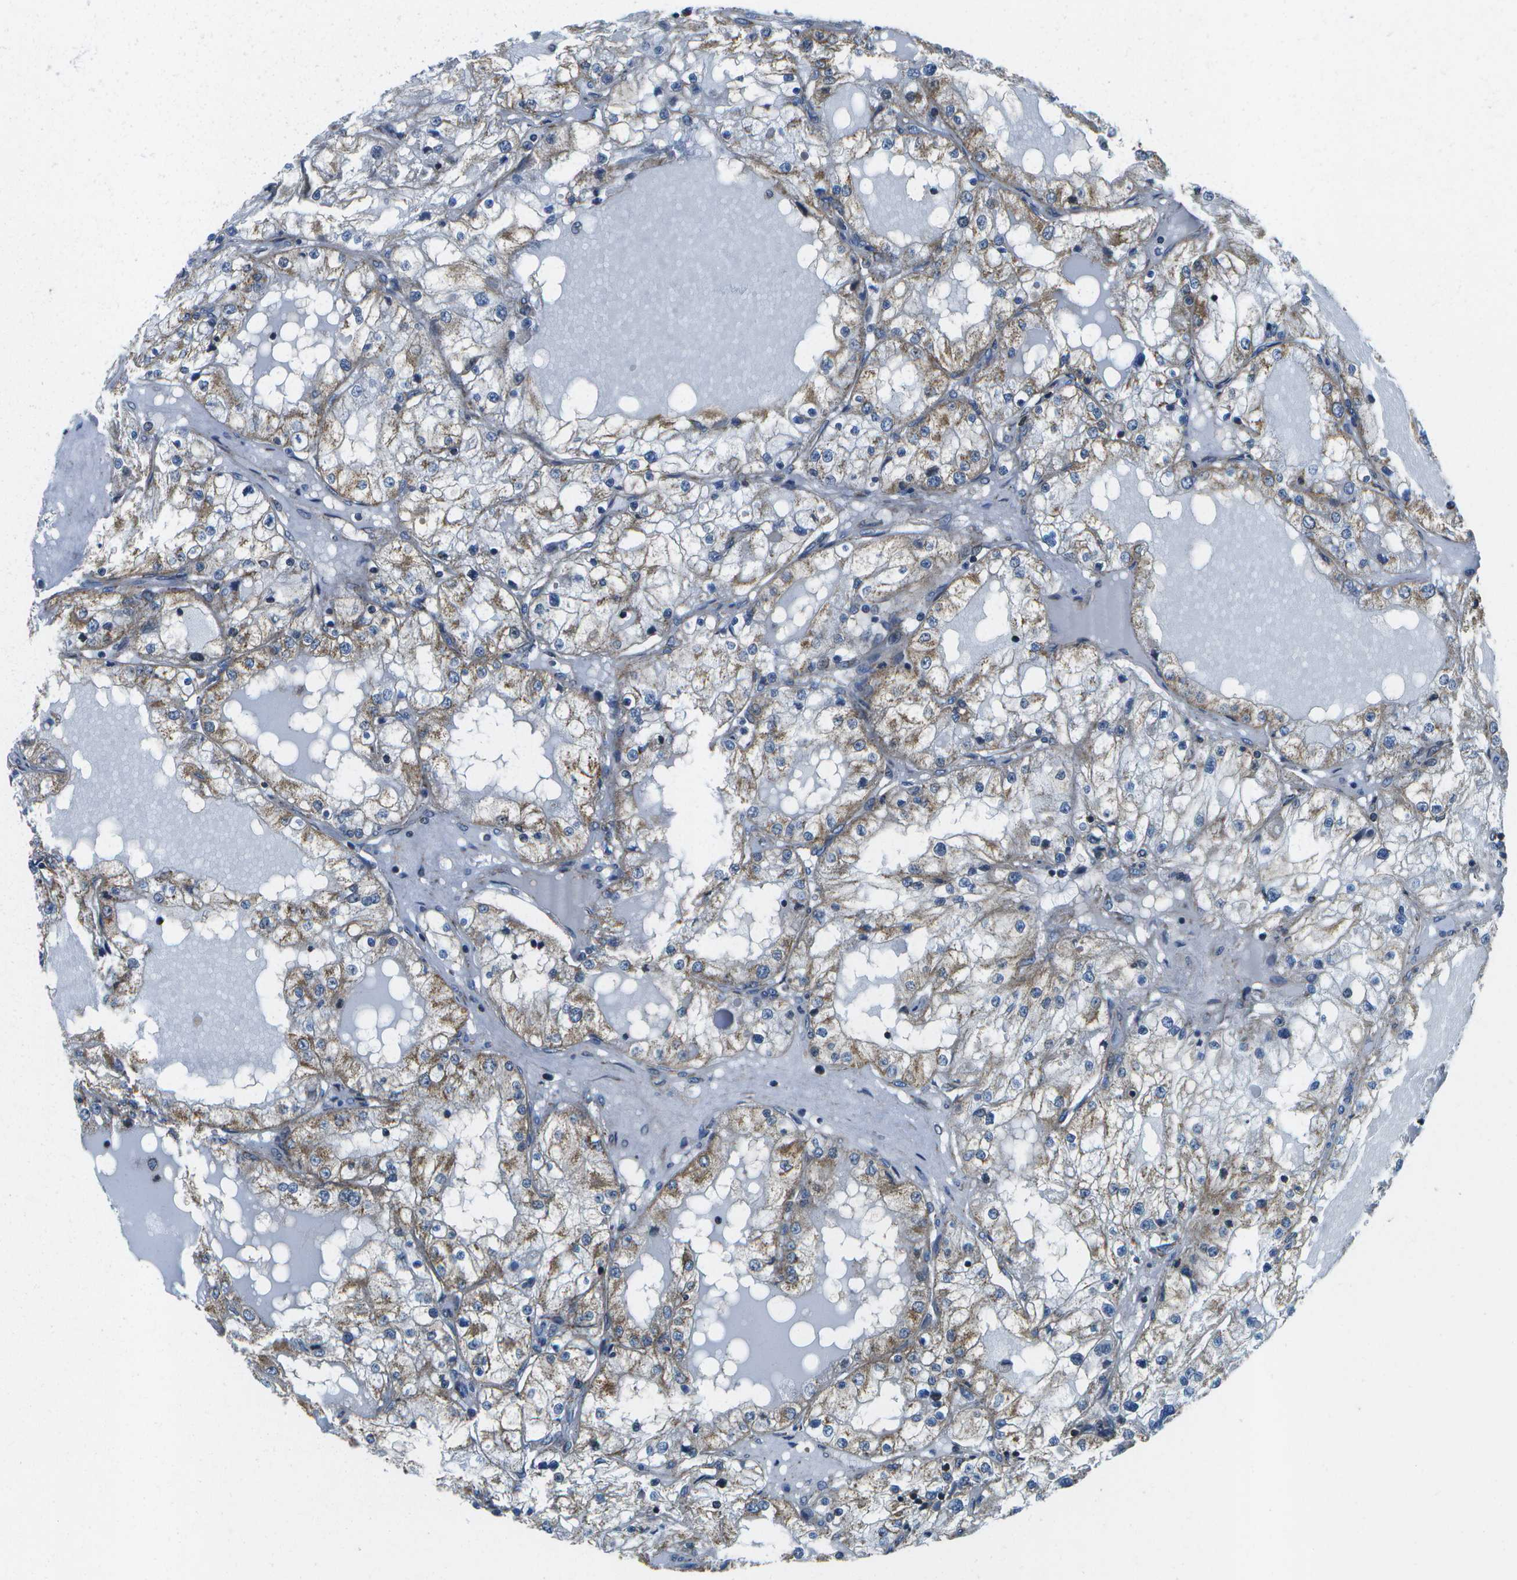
{"staining": {"intensity": "weak", "quantity": "25%-75%", "location": "cytoplasmic/membranous"}, "tissue": "renal cancer", "cell_type": "Tumor cells", "image_type": "cancer", "snomed": [{"axis": "morphology", "description": "Adenocarcinoma, NOS"}, {"axis": "topography", "description": "Kidney"}], "caption": "IHC of renal cancer demonstrates low levels of weak cytoplasmic/membranous positivity in approximately 25%-75% of tumor cells.", "gene": "MVK", "patient": {"sex": "male", "age": 68}}